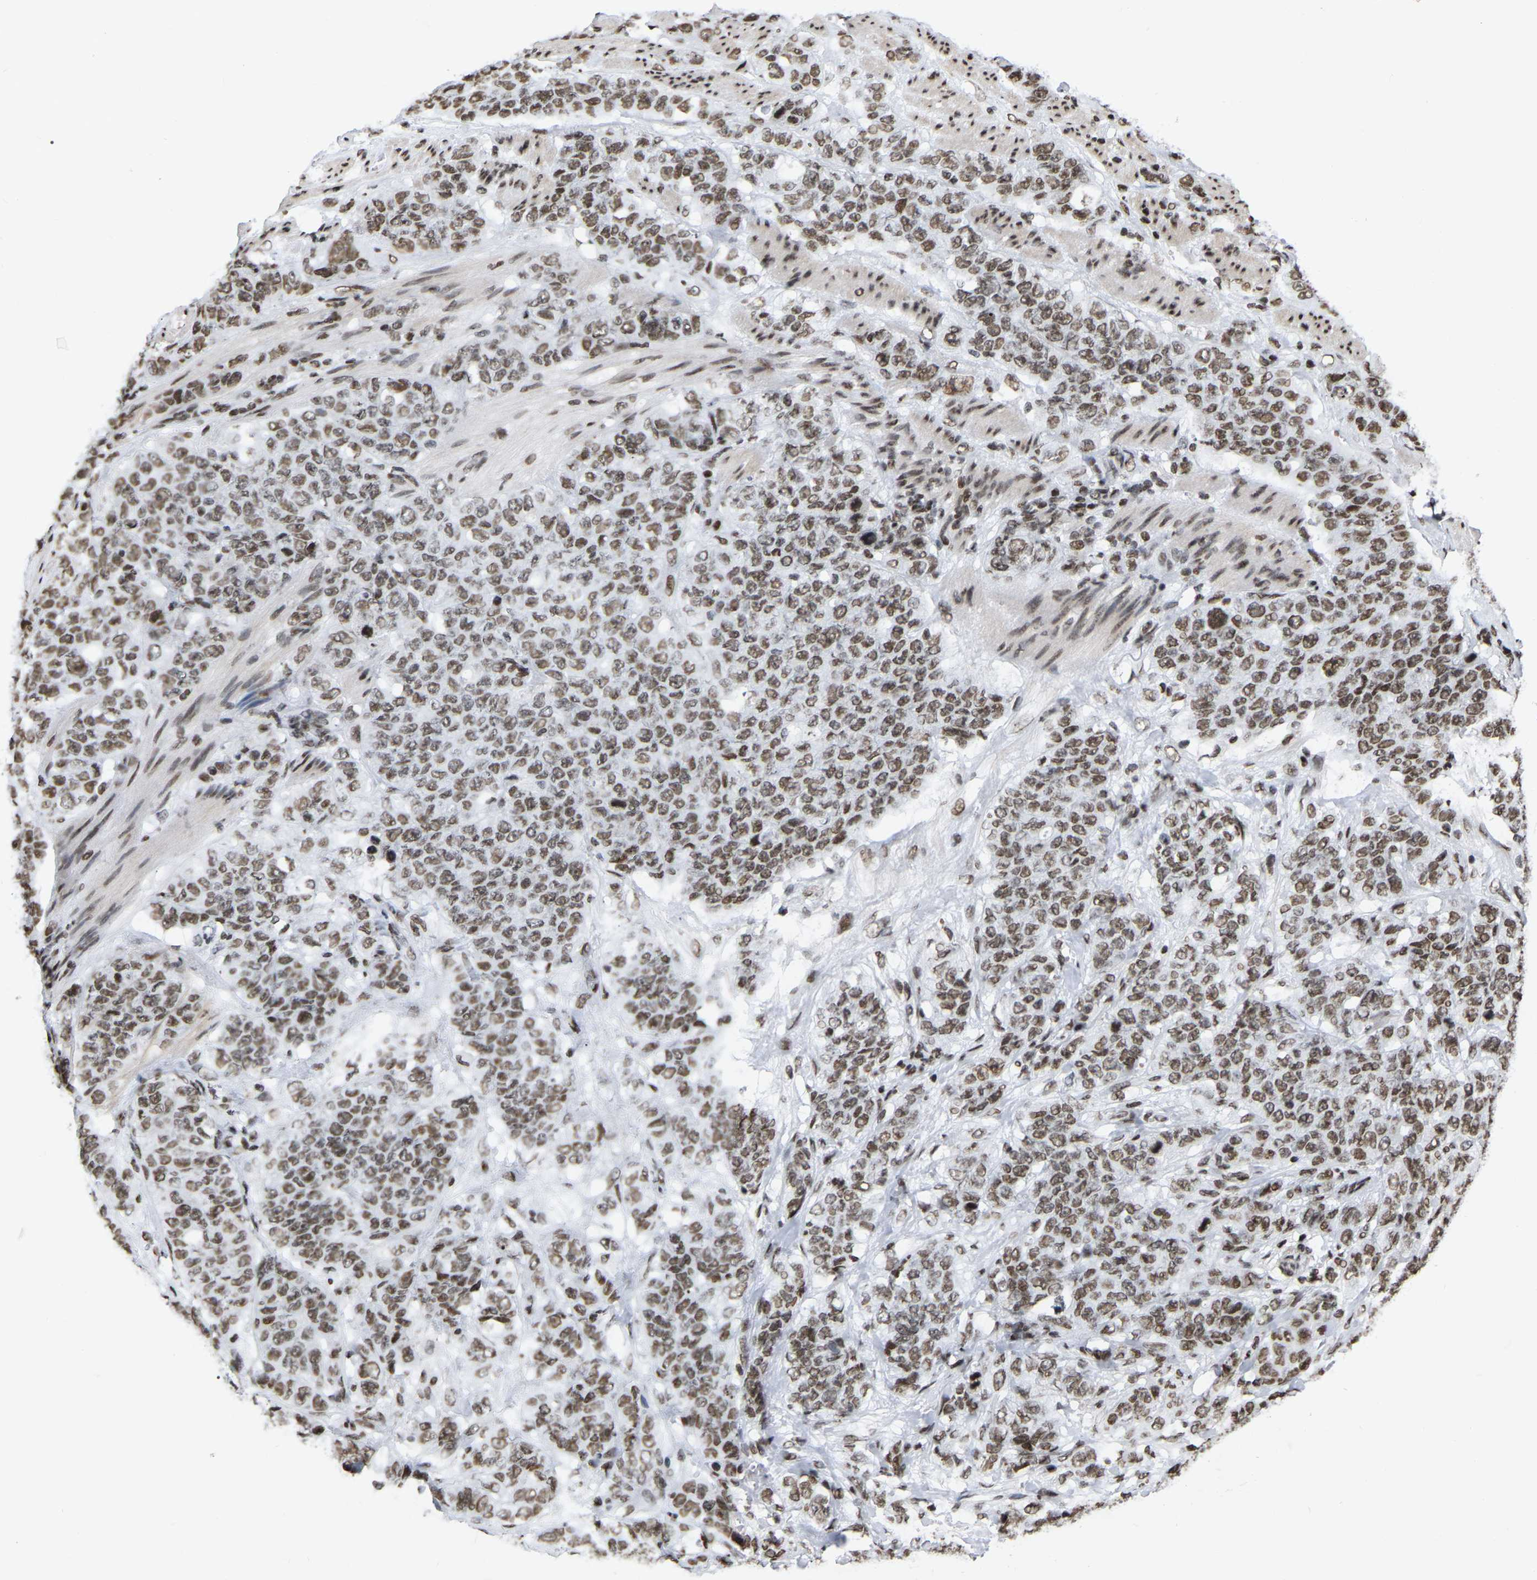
{"staining": {"intensity": "moderate", "quantity": ">75%", "location": "nuclear"}, "tissue": "stomach cancer", "cell_type": "Tumor cells", "image_type": "cancer", "snomed": [{"axis": "morphology", "description": "Adenocarcinoma, NOS"}, {"axis": "topography", "description": "Stomach"}], "caption": "Stomach cancer stained for a protein (brown) exhibits moderate nuclear positive positivity in approximately >75% of tumor cells.", "gene": "PRCC", "patient": {"sex": "male", "age": 48}}